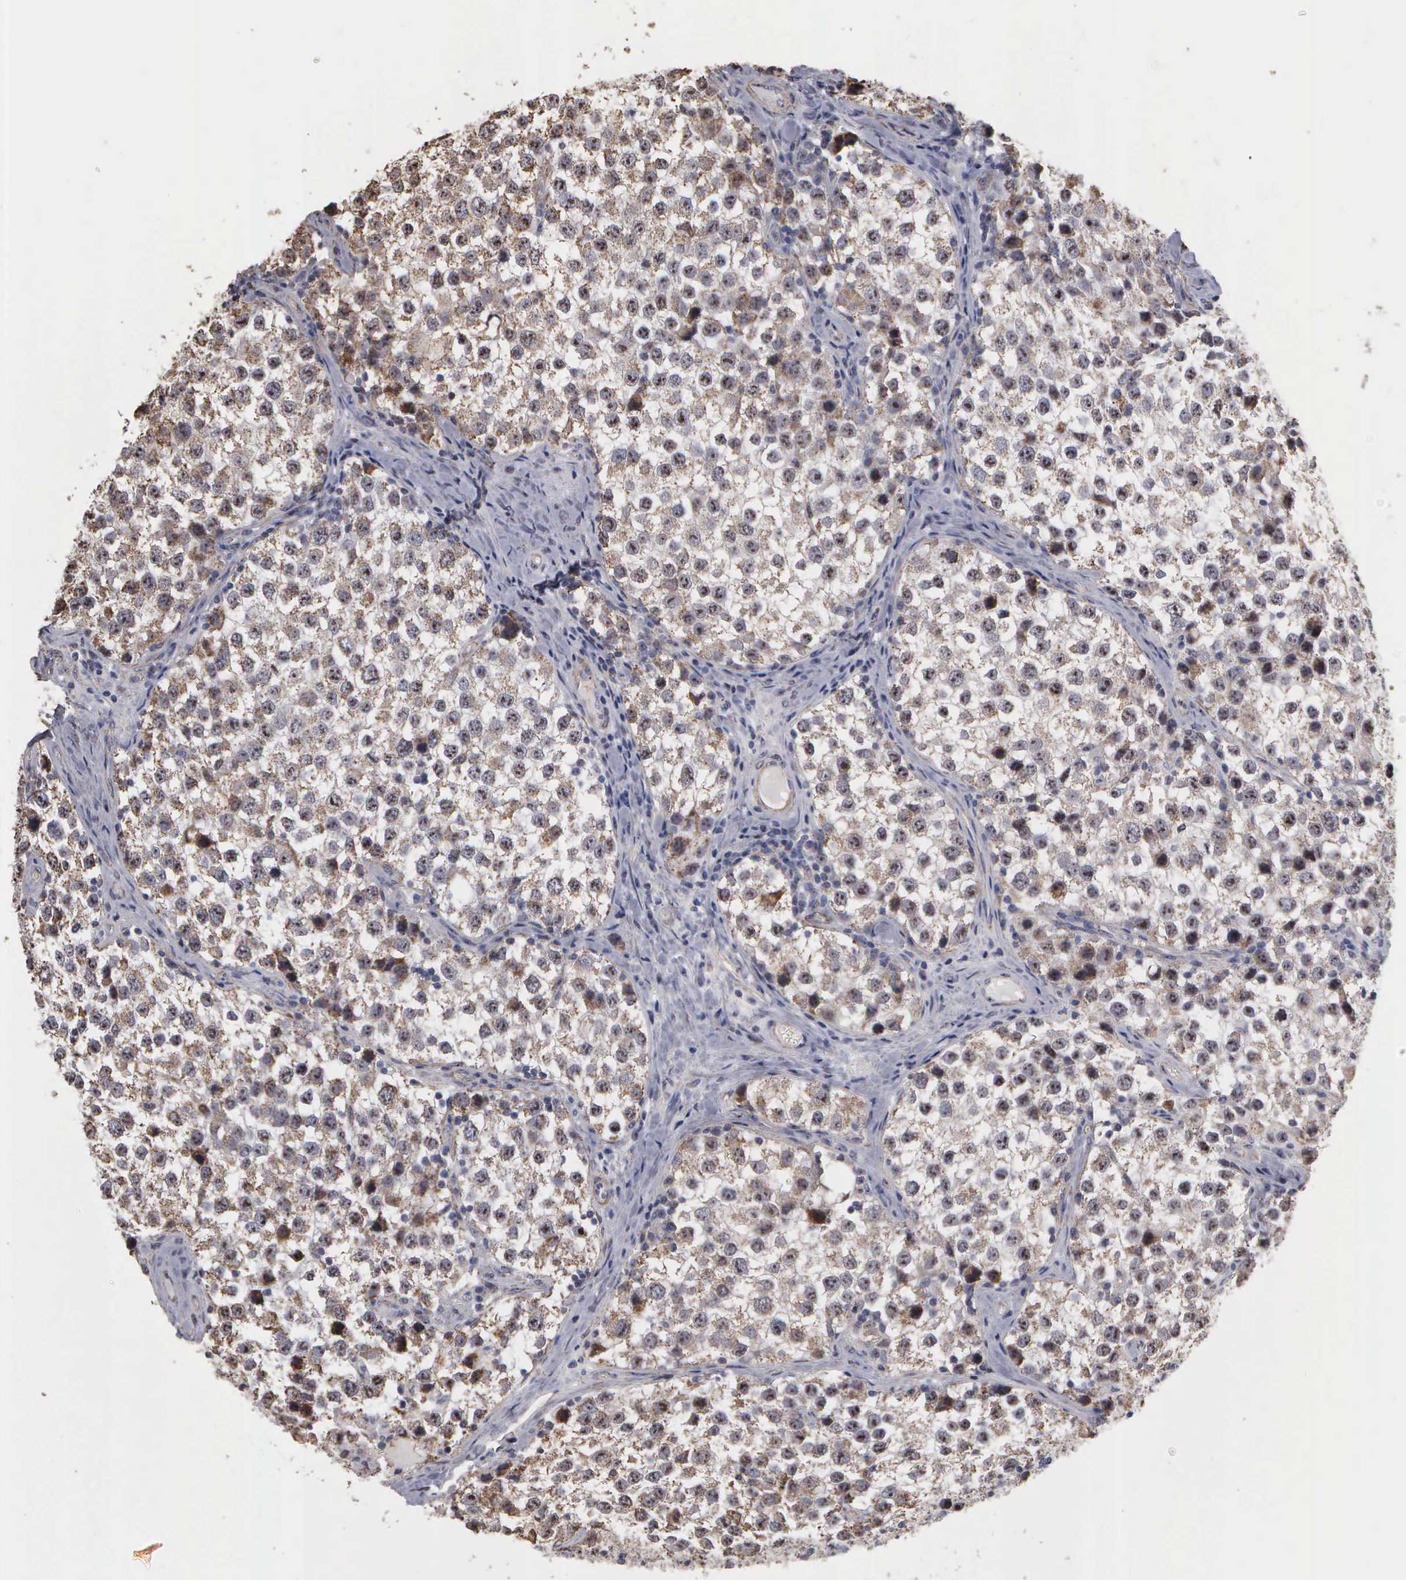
{"staining": {"intensity": "weak", "quantity": "25%-75%", "location": "cytoplasmic/membranous,nuclear"}, "tissue": "testis cancer", "cell_type": "Tumor cells", "image_type": "cancer", "snomed": [{"axis": "morphology", "description": "Seminoma, NOS"}, {"axis": "topography", "description": "Testis"}], "caption": "Seminoma (testis) was stained to show a protein in brown. There is low levels of weak cytoplasmic/membranous and nuclear expression in approximately 25%-75% of tumor cells.", "gene": "NGDN", "patient": {"sex": "male", "age": 39}}